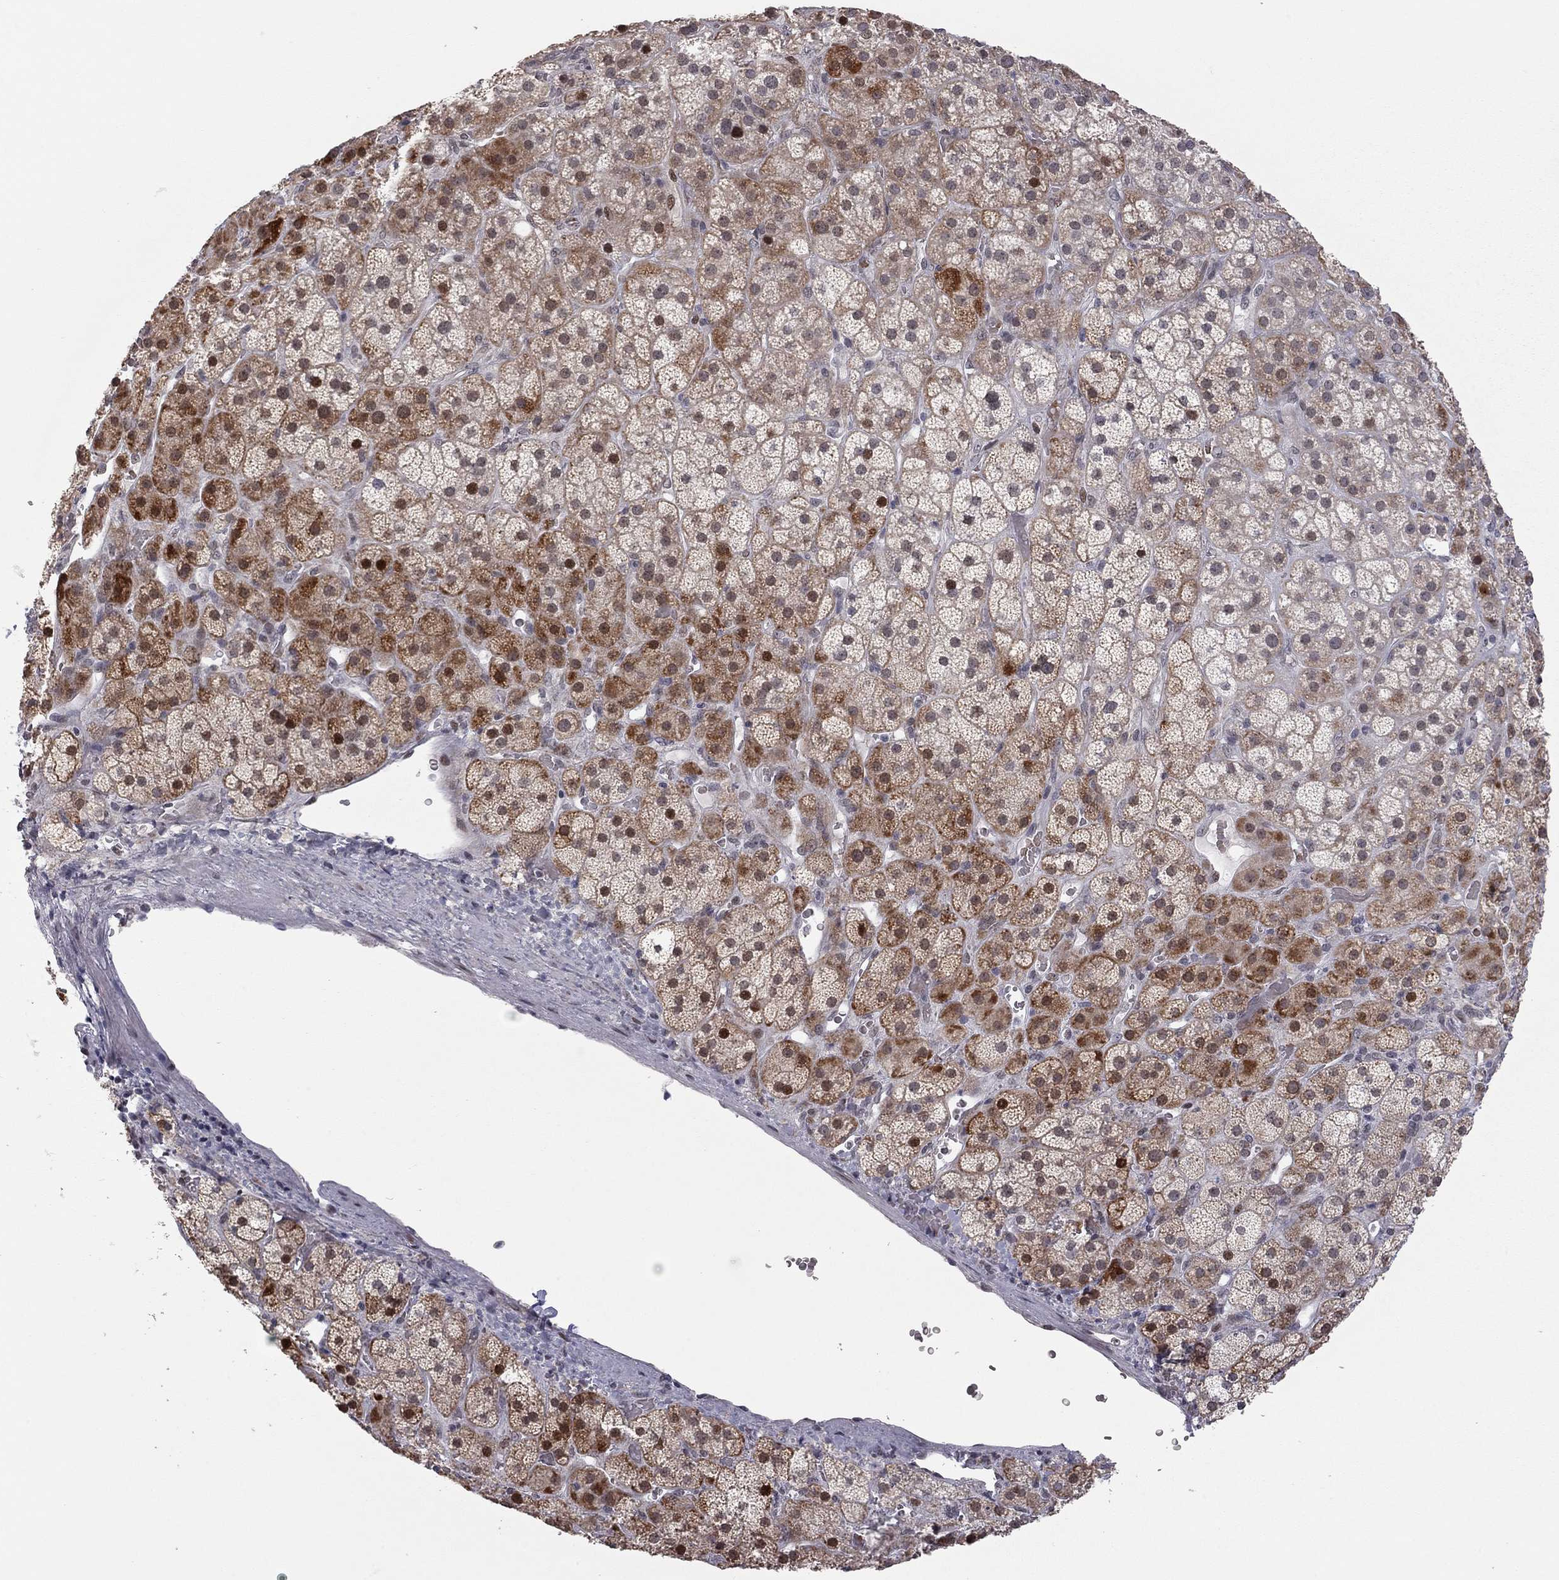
{"staining": {"intensity": "moderate", "quantity": "25%-75%", "location": "cytoplasmic/membranous,nuclear"}, "tissue": "adrenal gland", "cell_type": "Glandular cells", "image_type": "normal", "snomed": [{"axis": "morphology", "description": "Normal tissue, NOS"}, {"axis": "topography", "description": "Adrenal gland"}], "caption": "Normal adrenal gland reveals moderate cytoplasmic/membranous,nuclear positivity in approximately 25%-75% of glandular cells, visualized by immunohistochemistry. Immunohistochemistry stains the protein in brown and the nuclei are stained blue.", "gene": "MC3R", "patient": {"sex": "male", "age": 57}}